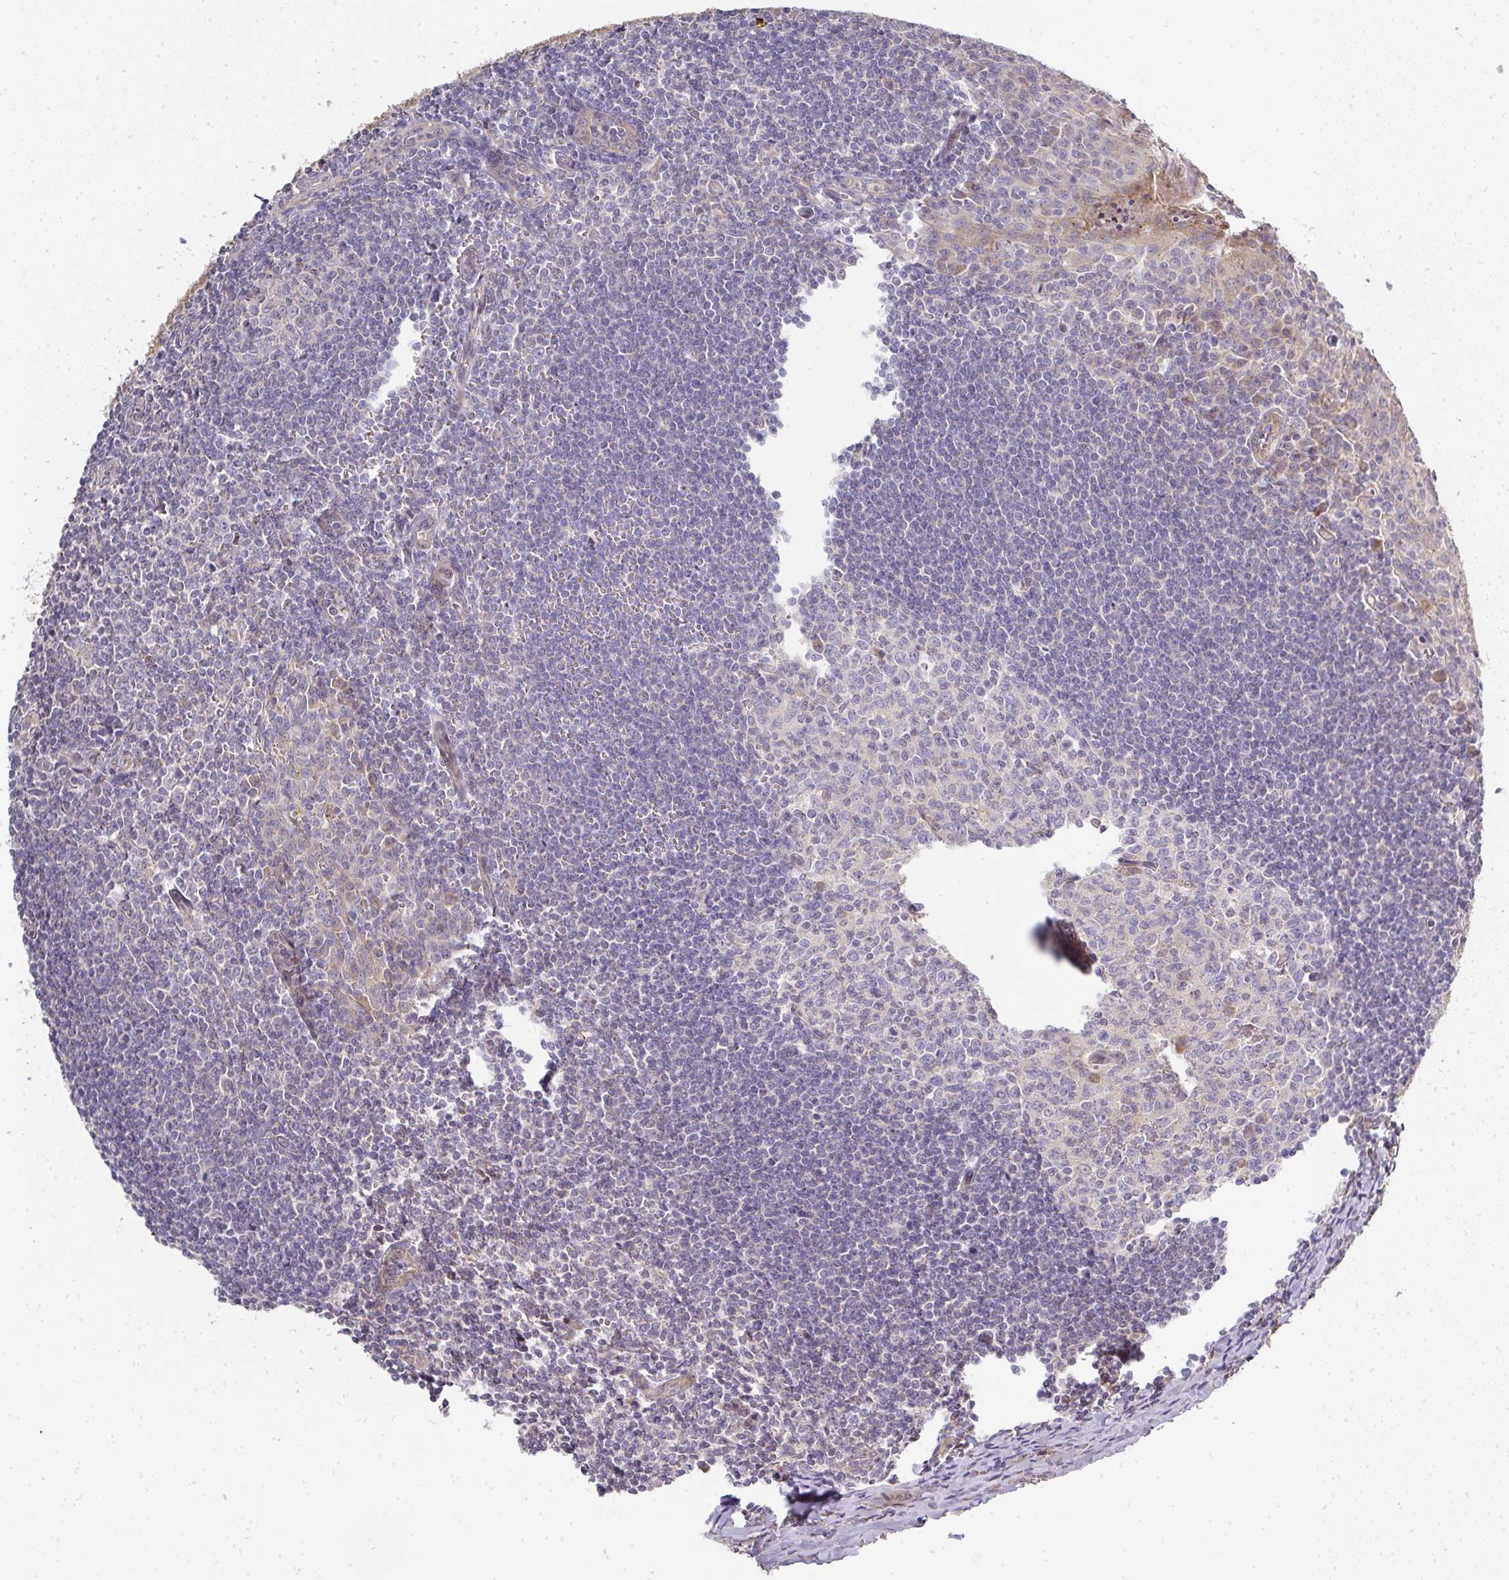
{"staining": {"intensity": "negative", "quantity": "none", "location": "none"}, "tissue": "tonsil", "cell_type": "Germinal center cells", "image_type": "normal", "snomed": [{"axis": "morphology", "description": "Normal tissue, NOS"}, {"axis": "topography", "description": "Tonsil"}], "caption": "Human tonsil stained for a protein using IHC displays no positivity in germinal center cells.", "gene": "STK35", "patient": {"sex": "male", "age": 27}}